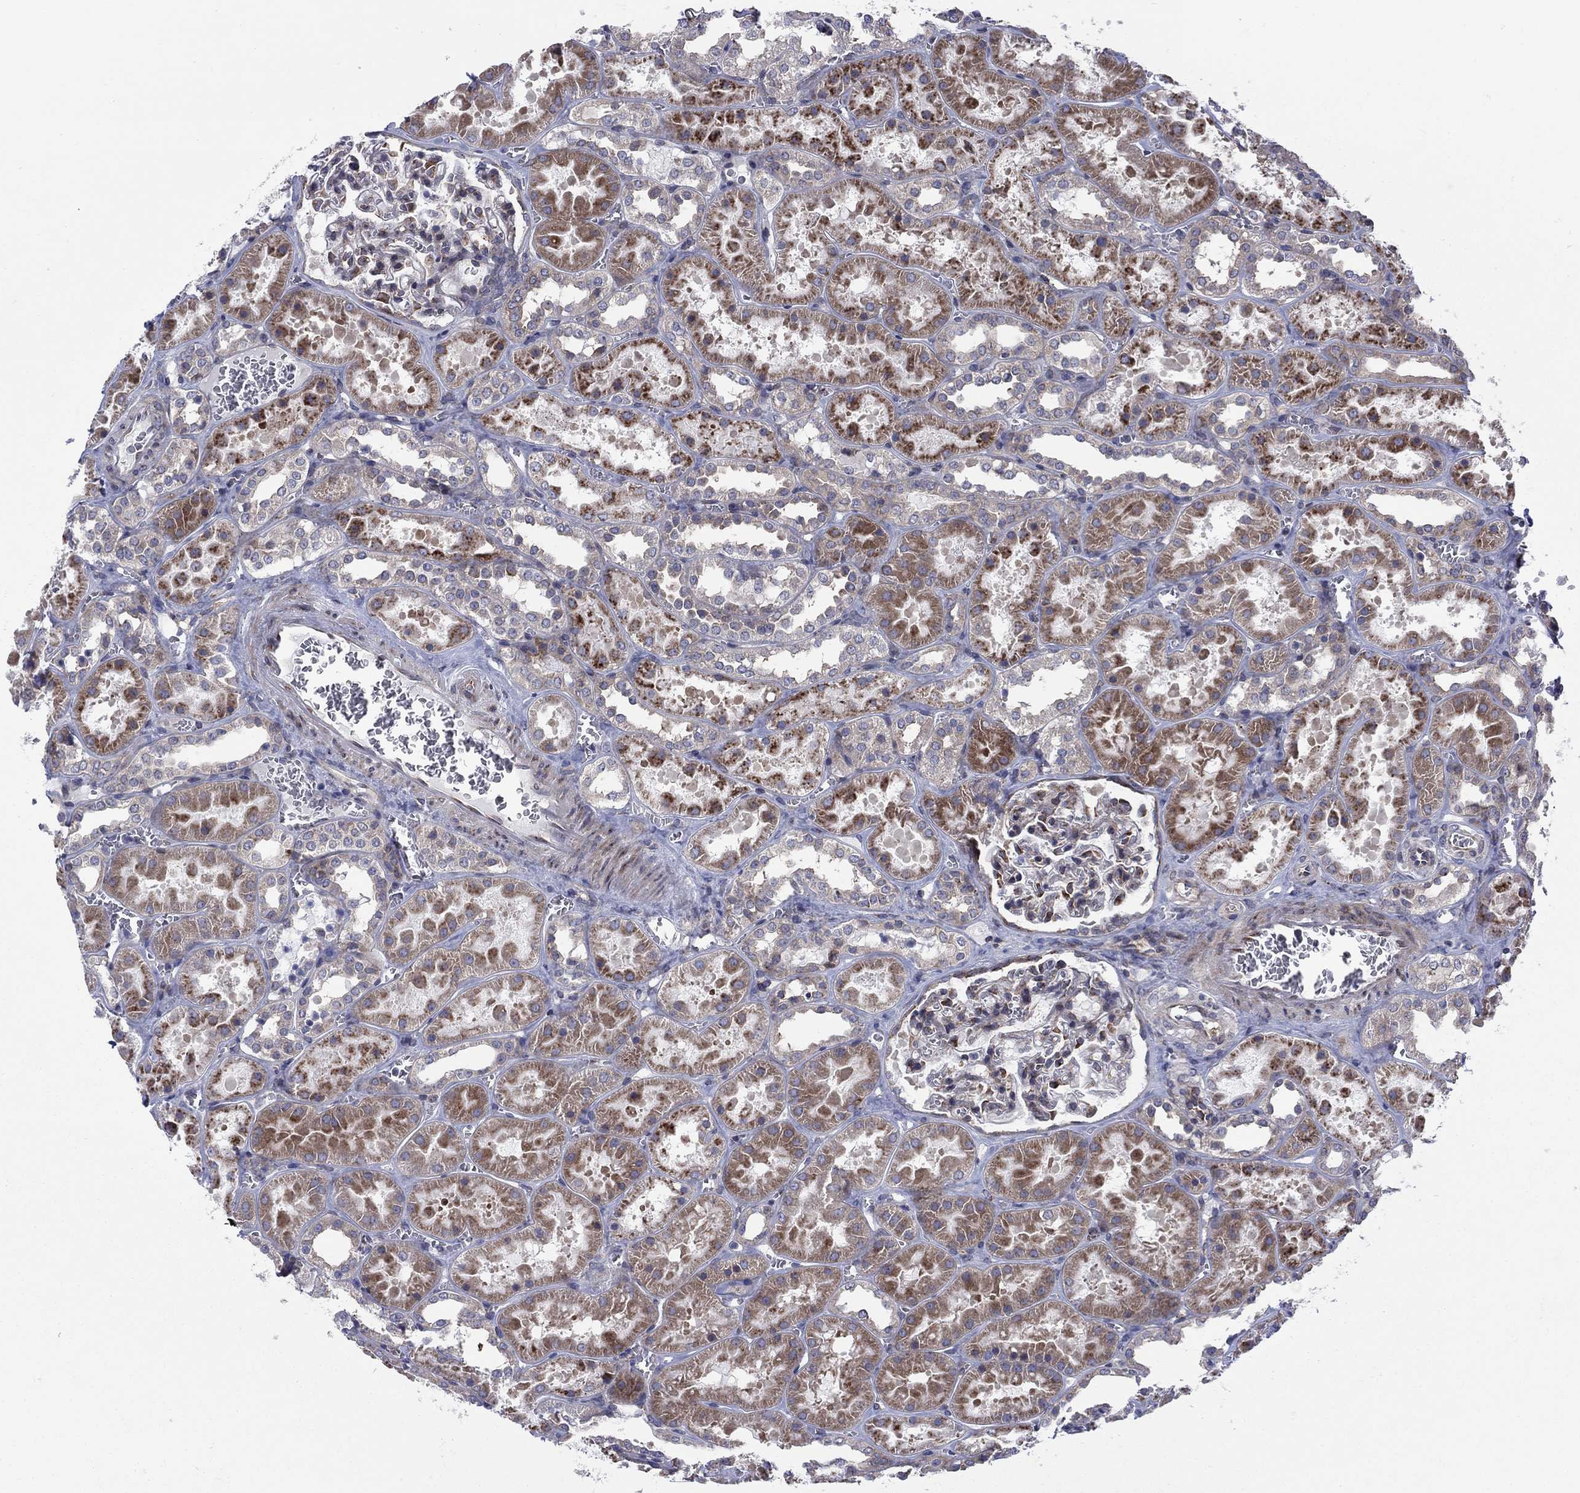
{"staining": {"intensity": "moderate", "quantity": "<25%", "location": "cytoplasmic/membranous"}, "tissue": "kidney", "cell_type": "Cells in glomeruli", "image_type": "normal", "snomed": [{"axis": "morphology", "description": "Normal tissue, NOS"}, {"axis": "topography", "description": "Kidney"}], "caption": "High-magnification brightfield microscopy of normal kidney stained with DAB (3,3'-diaminobenzidine) (brown) and counterstained with hematoxylin (blue). cells in glomeruli exhibit moderate cytoplasmic/membranous positivity is seen in approximately<25% of cells.", "gene": "GPR155", "patient": {"sex": "female", "age": 41}}